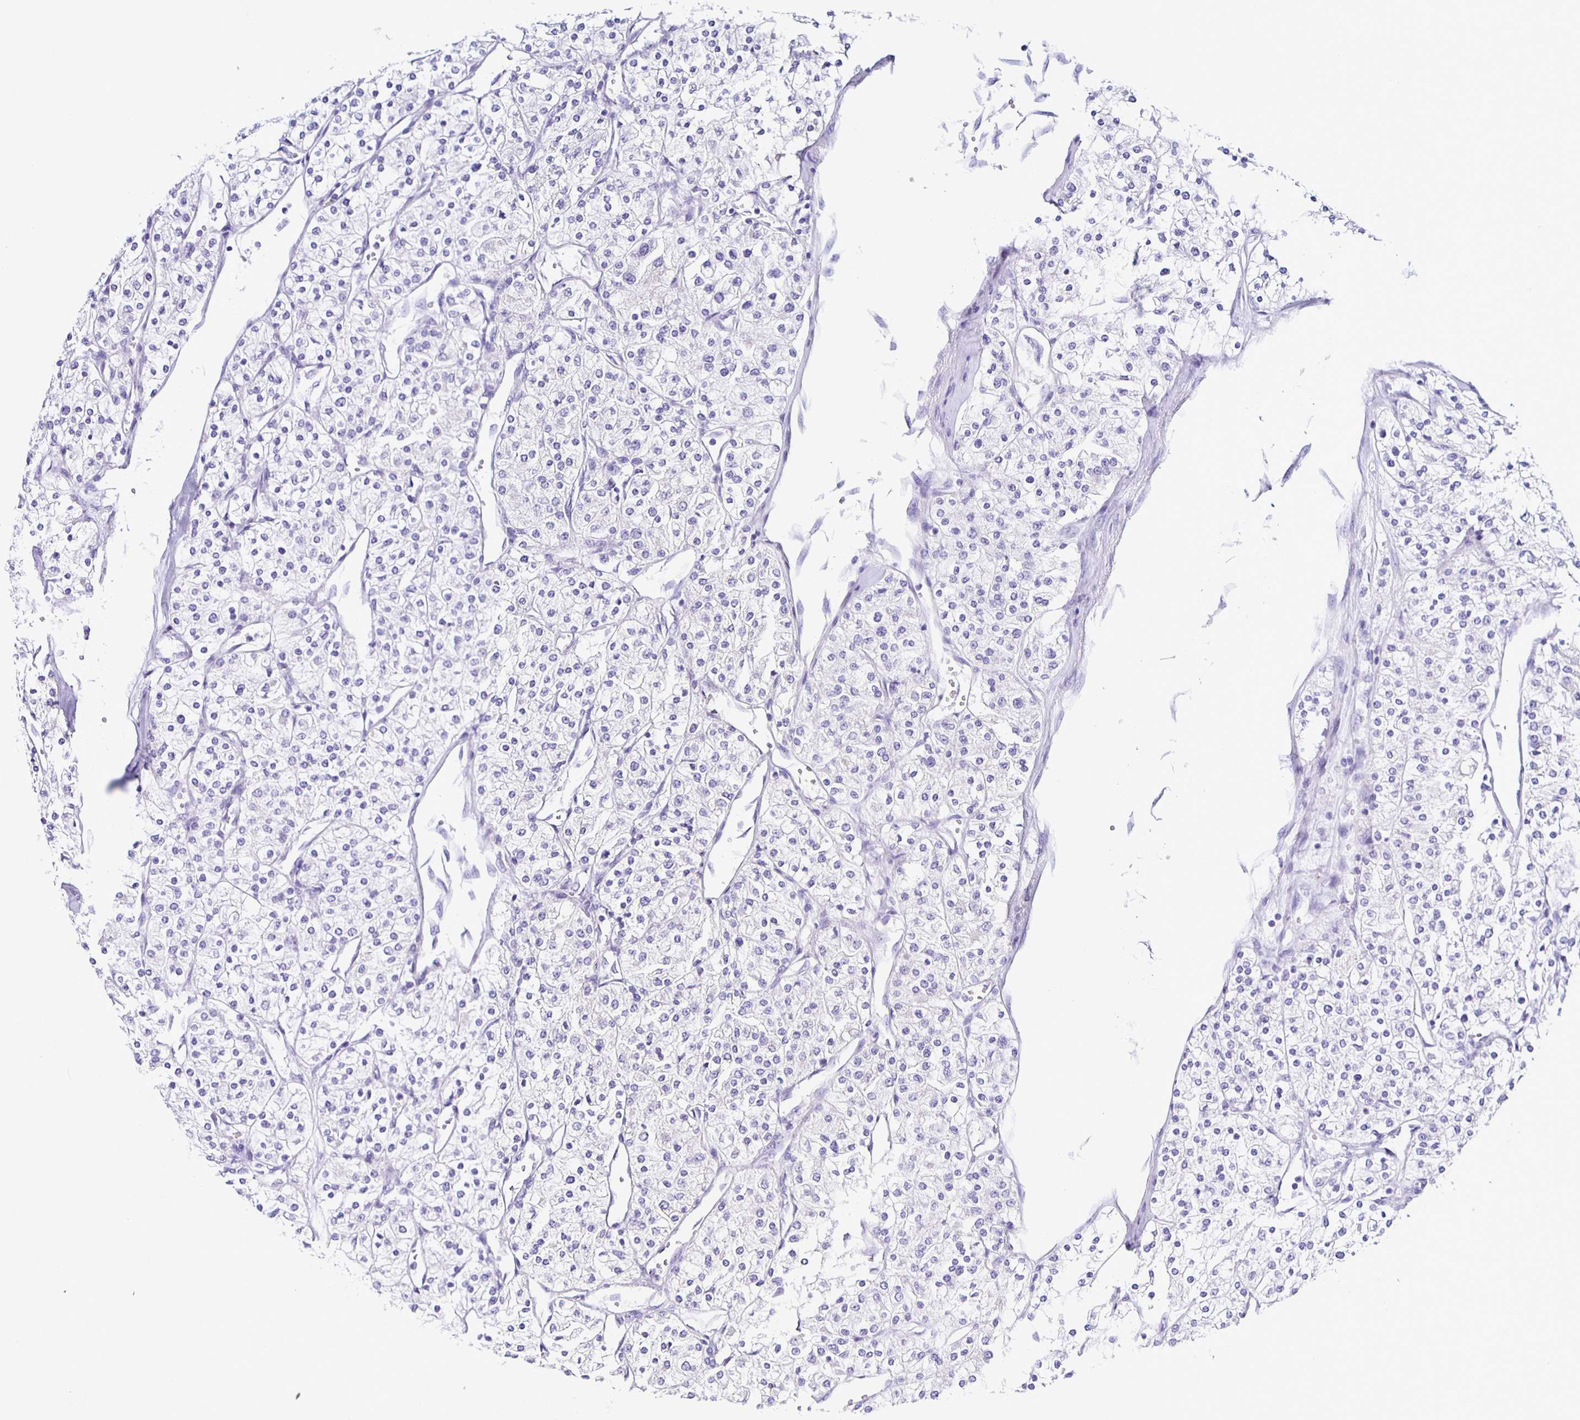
{"staining": {"intensity": "negative", "quantity": "none", "location": "none"}, "tissue": "renal cancer", "cell_type": "Tumor cells", "image_type": "cancer", "snomed": [{"axis": "morphology", "description": "Adenocarcinoma, NOS"}, {"axis": "topography", "description": "Kidney"}], "caption": "Immunohistochemistry image of neoplastic tissue: human renal adenocarcinoma stained with DAB reveals no significant protein expression in tumor cells.", "gene": "AQP6", "patient": {"sex": "male", "age": 80}}